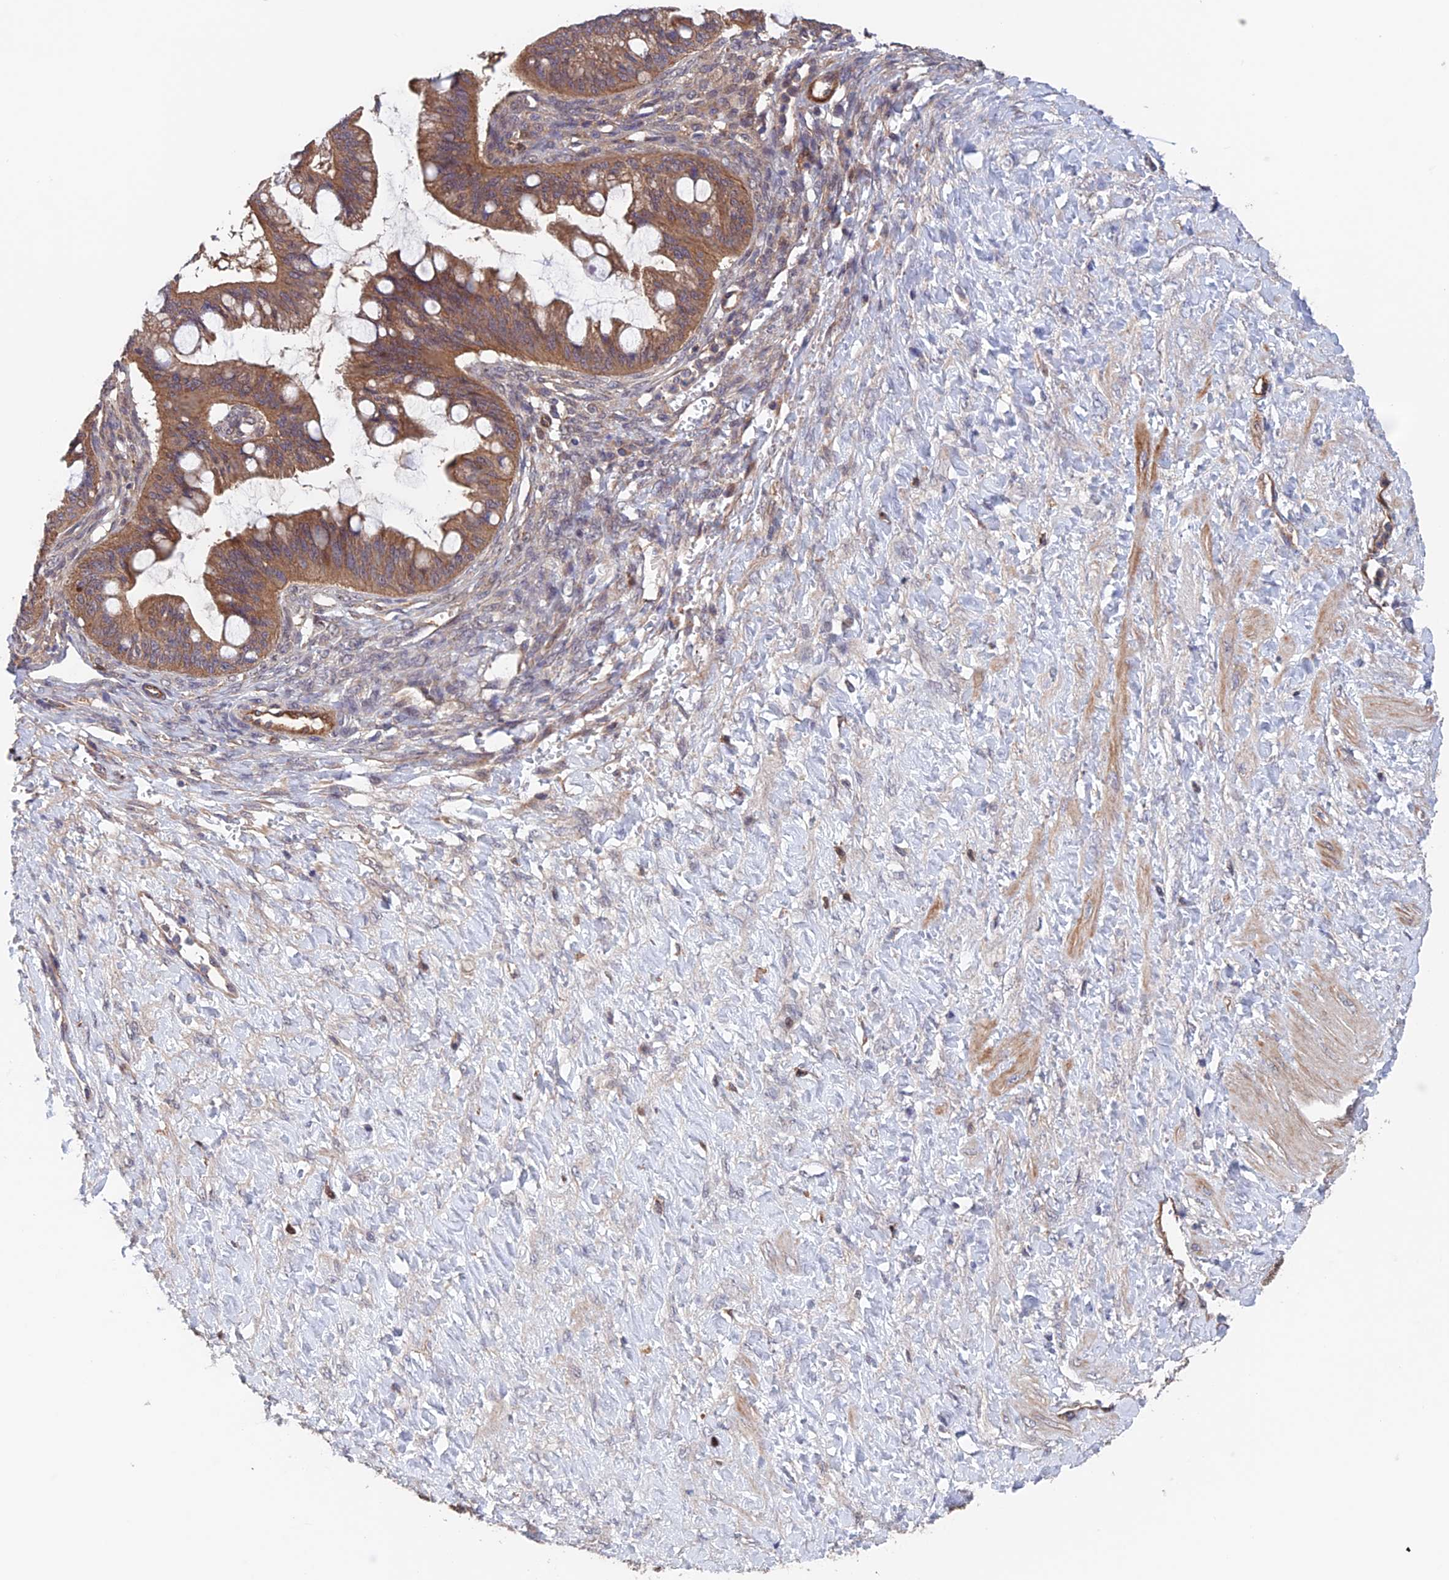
{"staining": {"intensity": "moderate", "quantity": ">75%", "location": "cytoplasmic/membranous"}, "tissue": "ovarian cancer", "cell_type": "Tumor cells", "image_type": "cancer", "snomed": [{"axis": "morphology", "description": "Cystadenocarcinoma, mucinous, NOS"}, {"axis": "topography", "description": "Ovary"}], "caption": "Moderate cytoplasmic/membranous staining for a protein is identified in approximately >75% of tumor cells of mucinous cystadenocarcinoma (ovarian) using immunohistochemistry (IHC).", "gene": "NUDT16L1", "patient": {"sex": "female", "age": 73}}